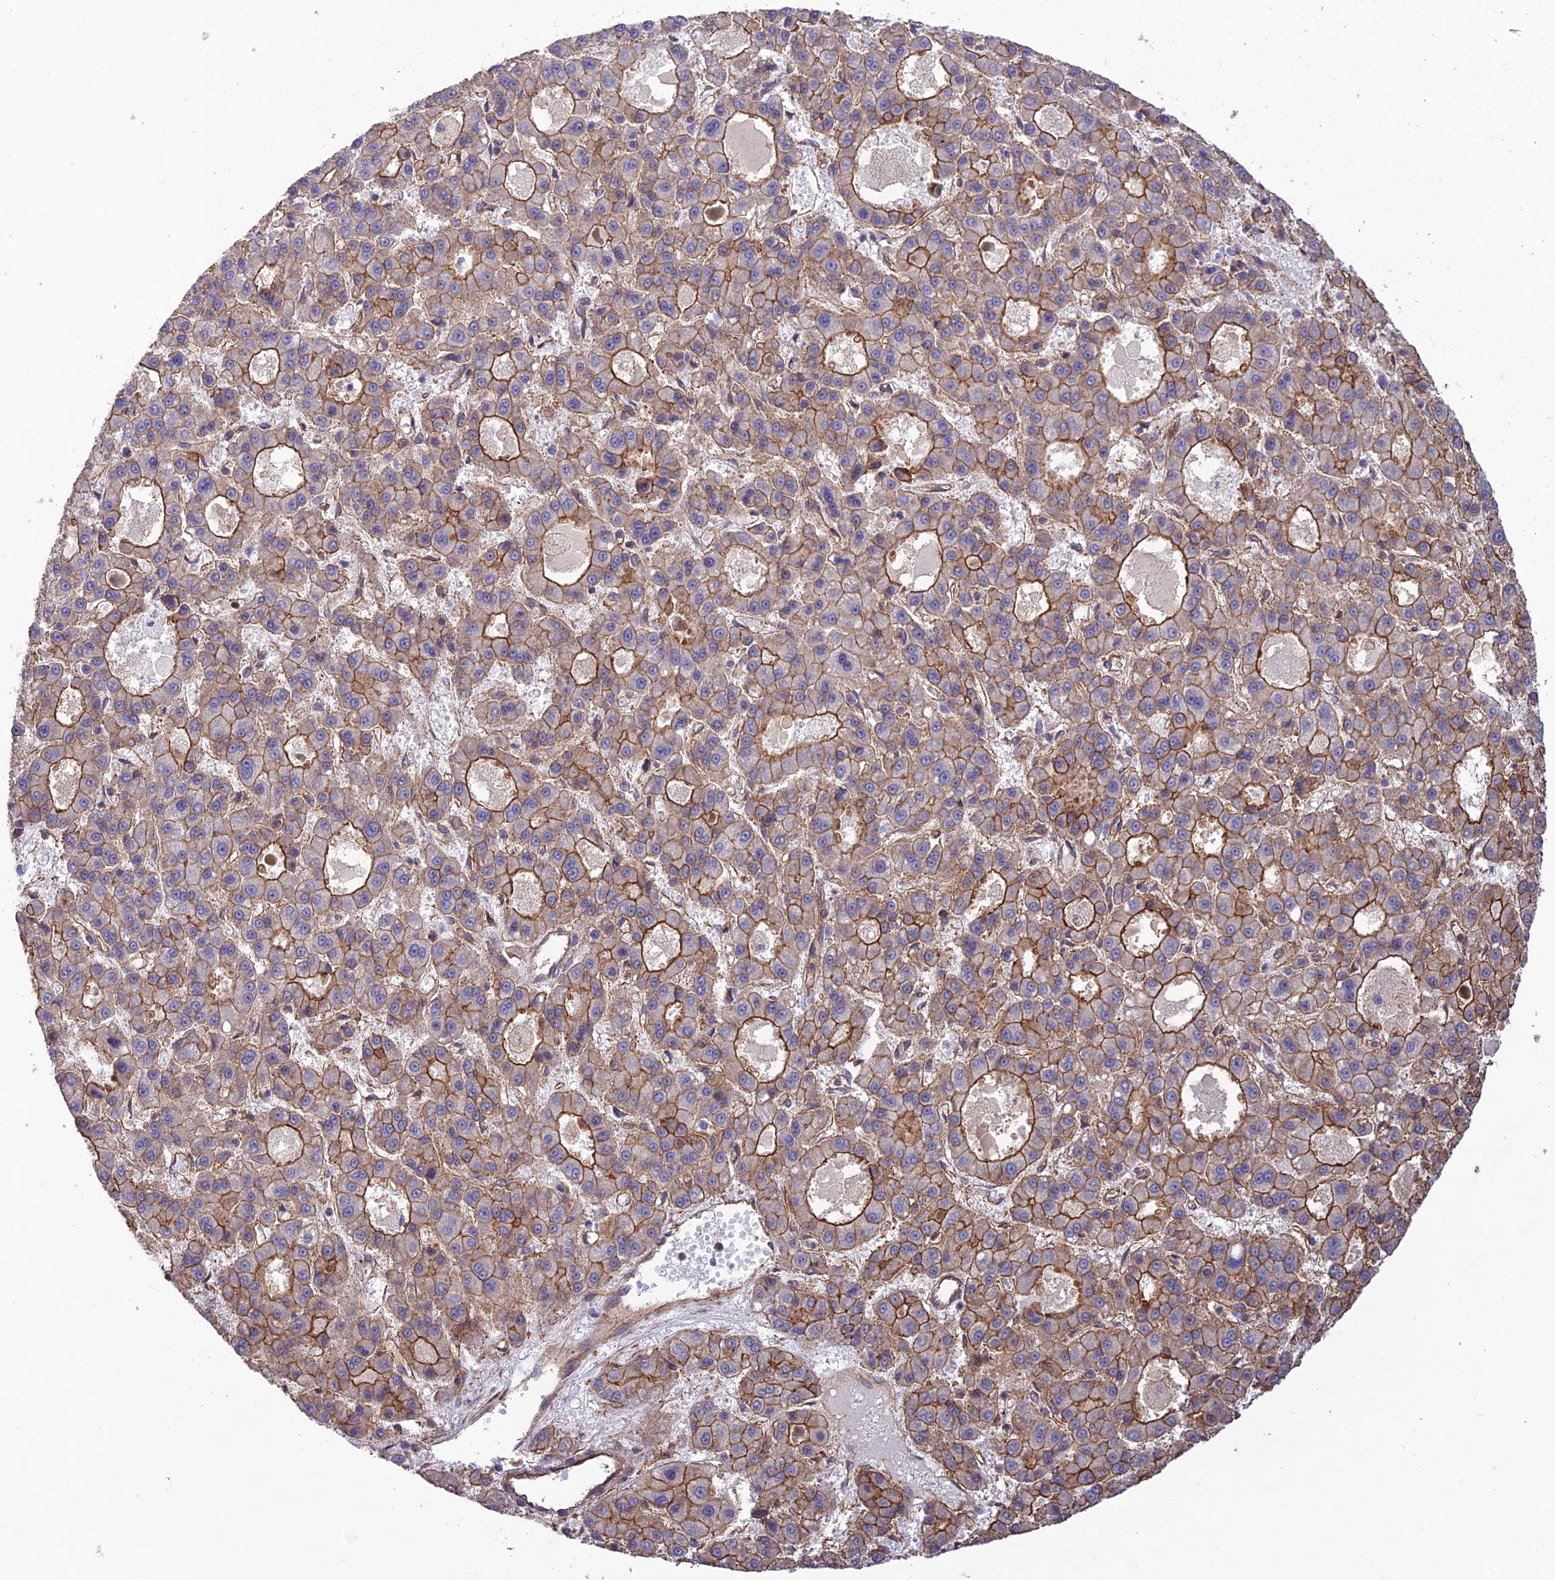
{"staining": {"intensity": "moderate", "quantity": "25%-75%", "location": "cytoplasmic/membranous"}, "tissue": "liver cancer", "cell_type": "Tumor cells", "image_type": "cancer", "snomed": [{"axis": "morphology", "description": "Carcinoma, Hepatocellular, NOS"}, {"axis": "topography", "description": "Liver"}], "caption": "Moderate cytoplasmic/membranous protein positivity is seen in about 25%-75% of tumor cells in liver hepatocellular carcinoma.", "gene": "HOMER2", "patient": {"sex": "male", "age": 70}}